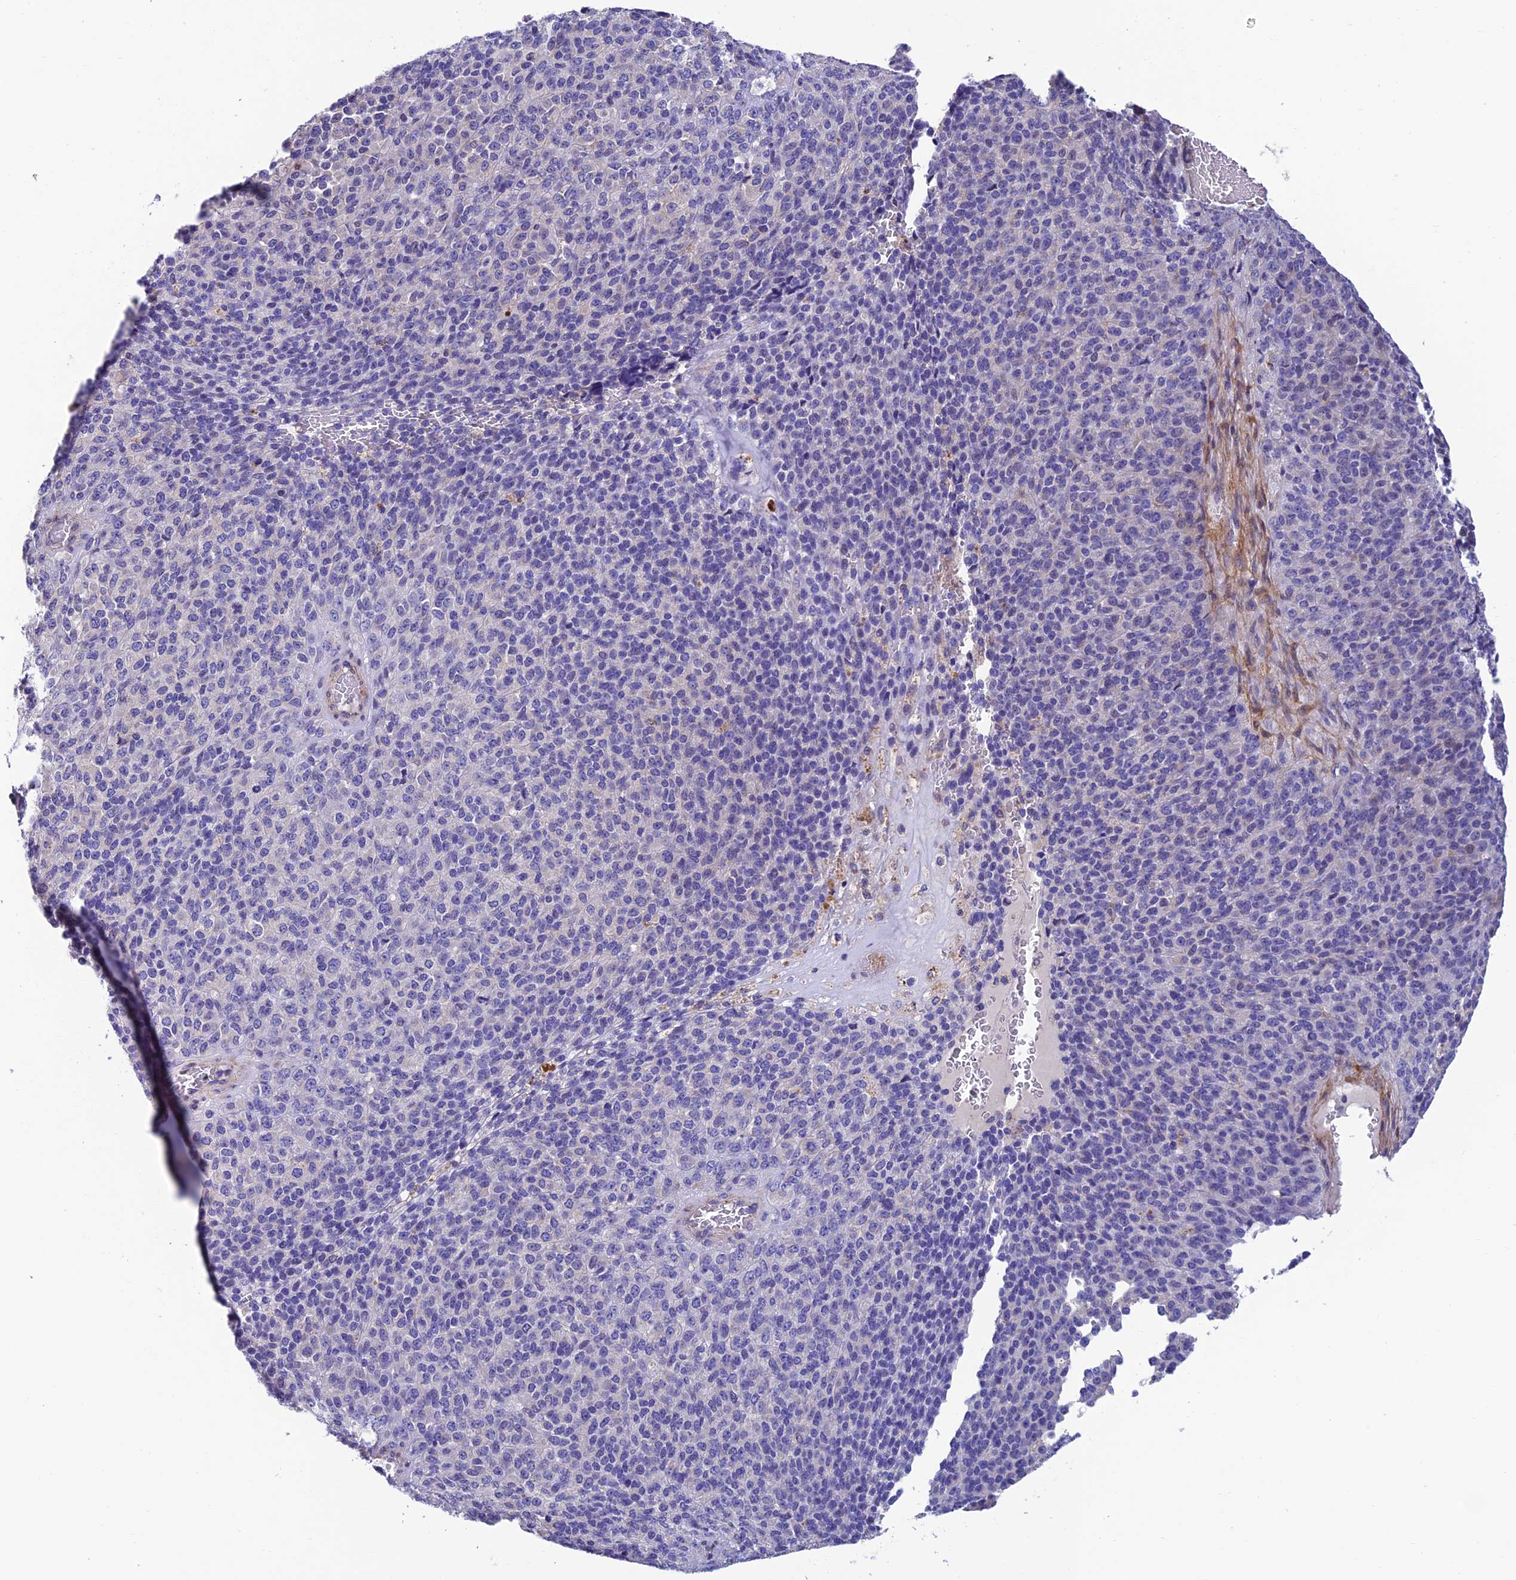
{"staining": {"intensity": "negative", "quantity": "none", "location": "none"}, "tissue": "melanoma", "cell_type": "Tumor cells", "image_type": "cancer", "snomed": [{"axis": "morphology", "description": "Malignant melanoma, Metastatic site"}, {"axis": "topography", "description": "Brain"}], "caption": "Tumor cells show no significant expression in malignant melanoma (metastatic site). (DAB IHC visualized using brightfield microscopy, high magnification).", "gene": "FAM178B", "patient": {"sex": "female", "age": 56}}